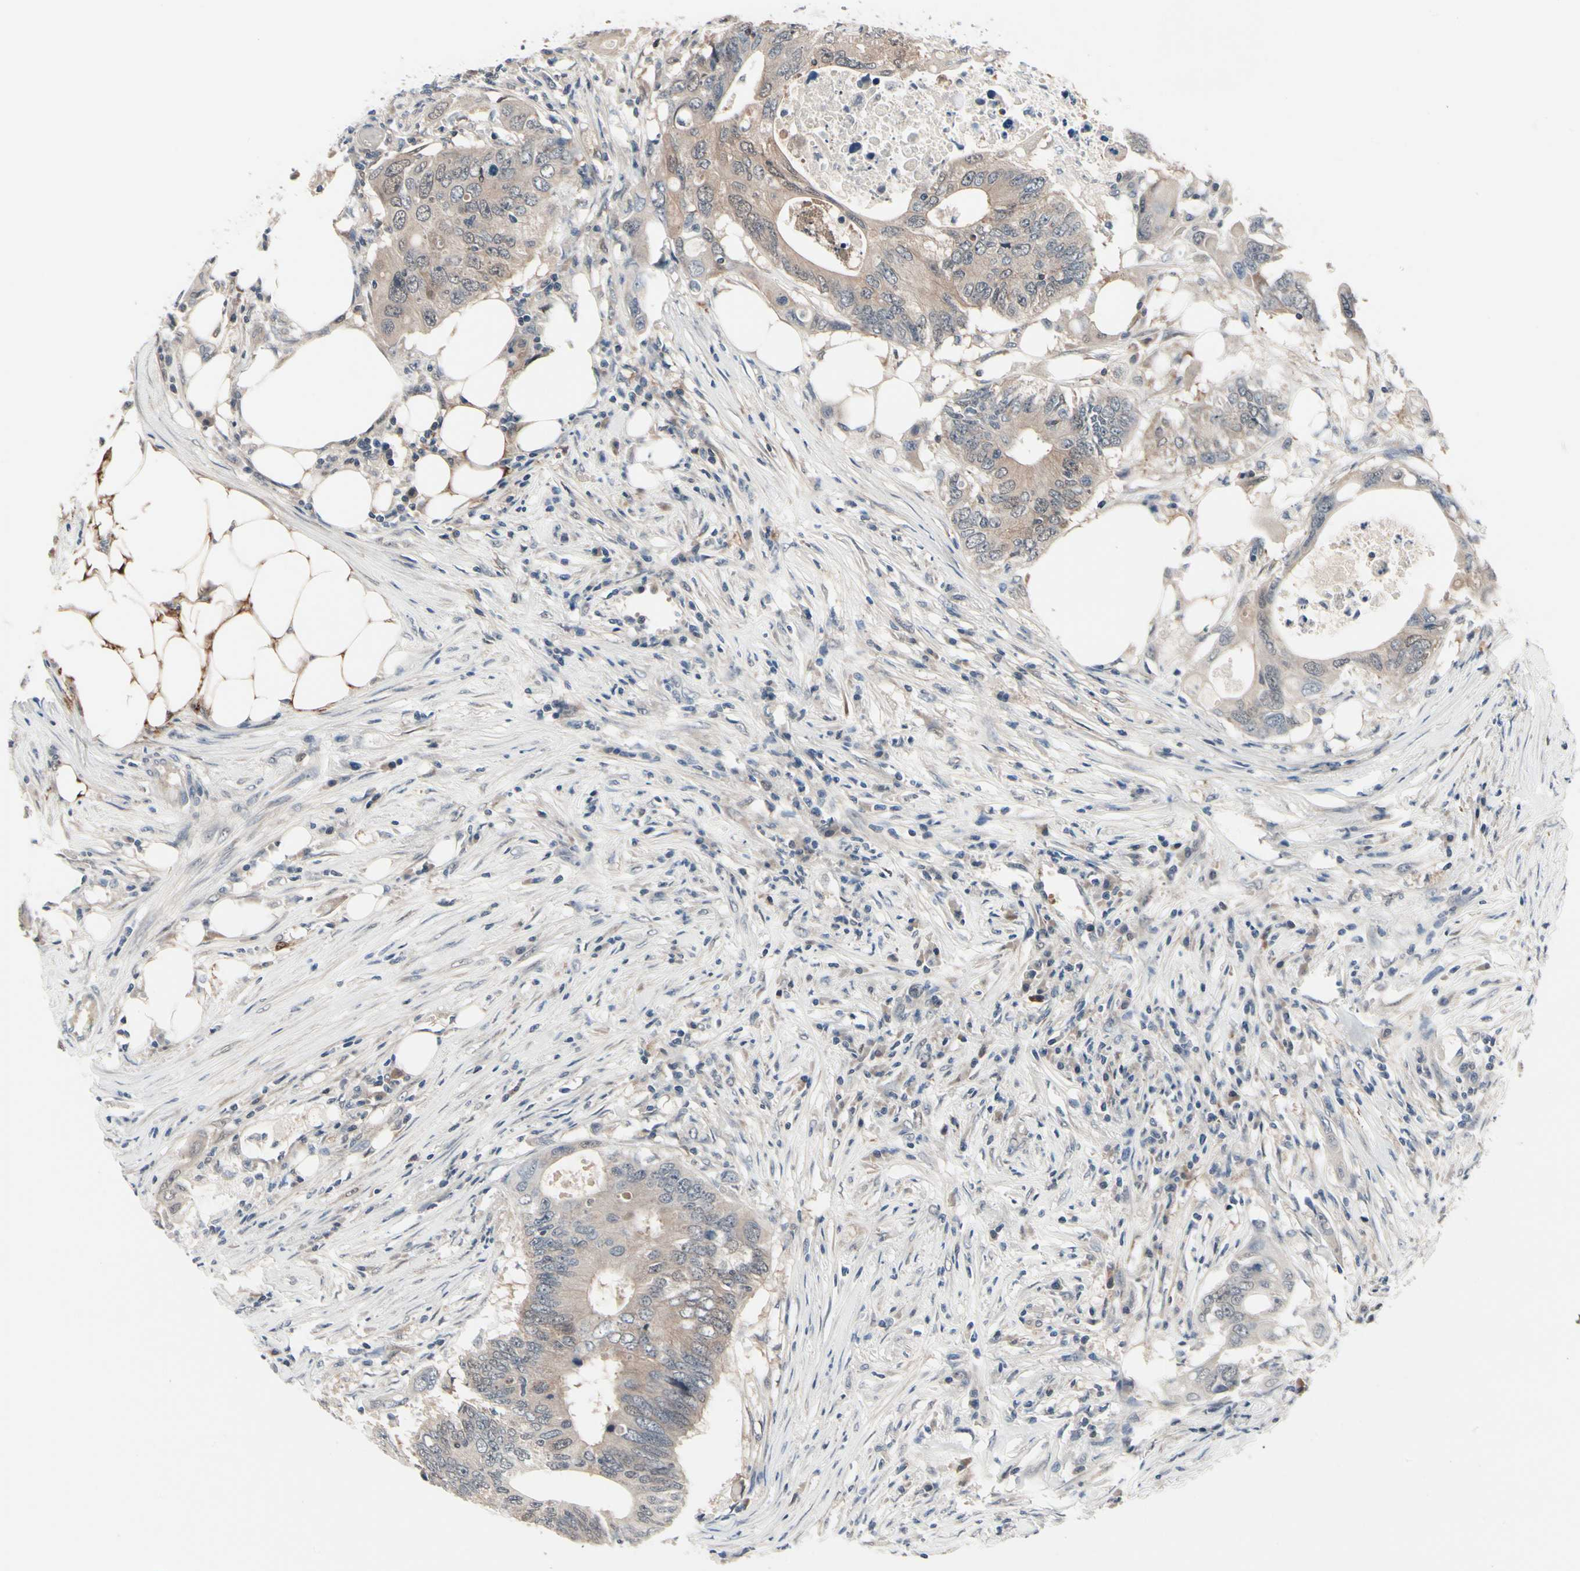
{"staining": {"intensity": "weak", "quantity": ">75%", "location": "cytoplasmic/membranous"}, "tissue": "colorectal cancer", "cell_type": "Tumor cells", "image_type": "cancer", "snomed": [{"axis": "morphology", "description": "Adenocarcinoma, NOS"}, {"axis": "topography", "description": "Colon"}], "caption": "A brown stain shows weak cytoplasmic/membranous positivity of a protein in adenocarcinoma (colorectal) tumor cells.", "gene": "PRDX6", "patient": {"sex": "male", "age": 71}}